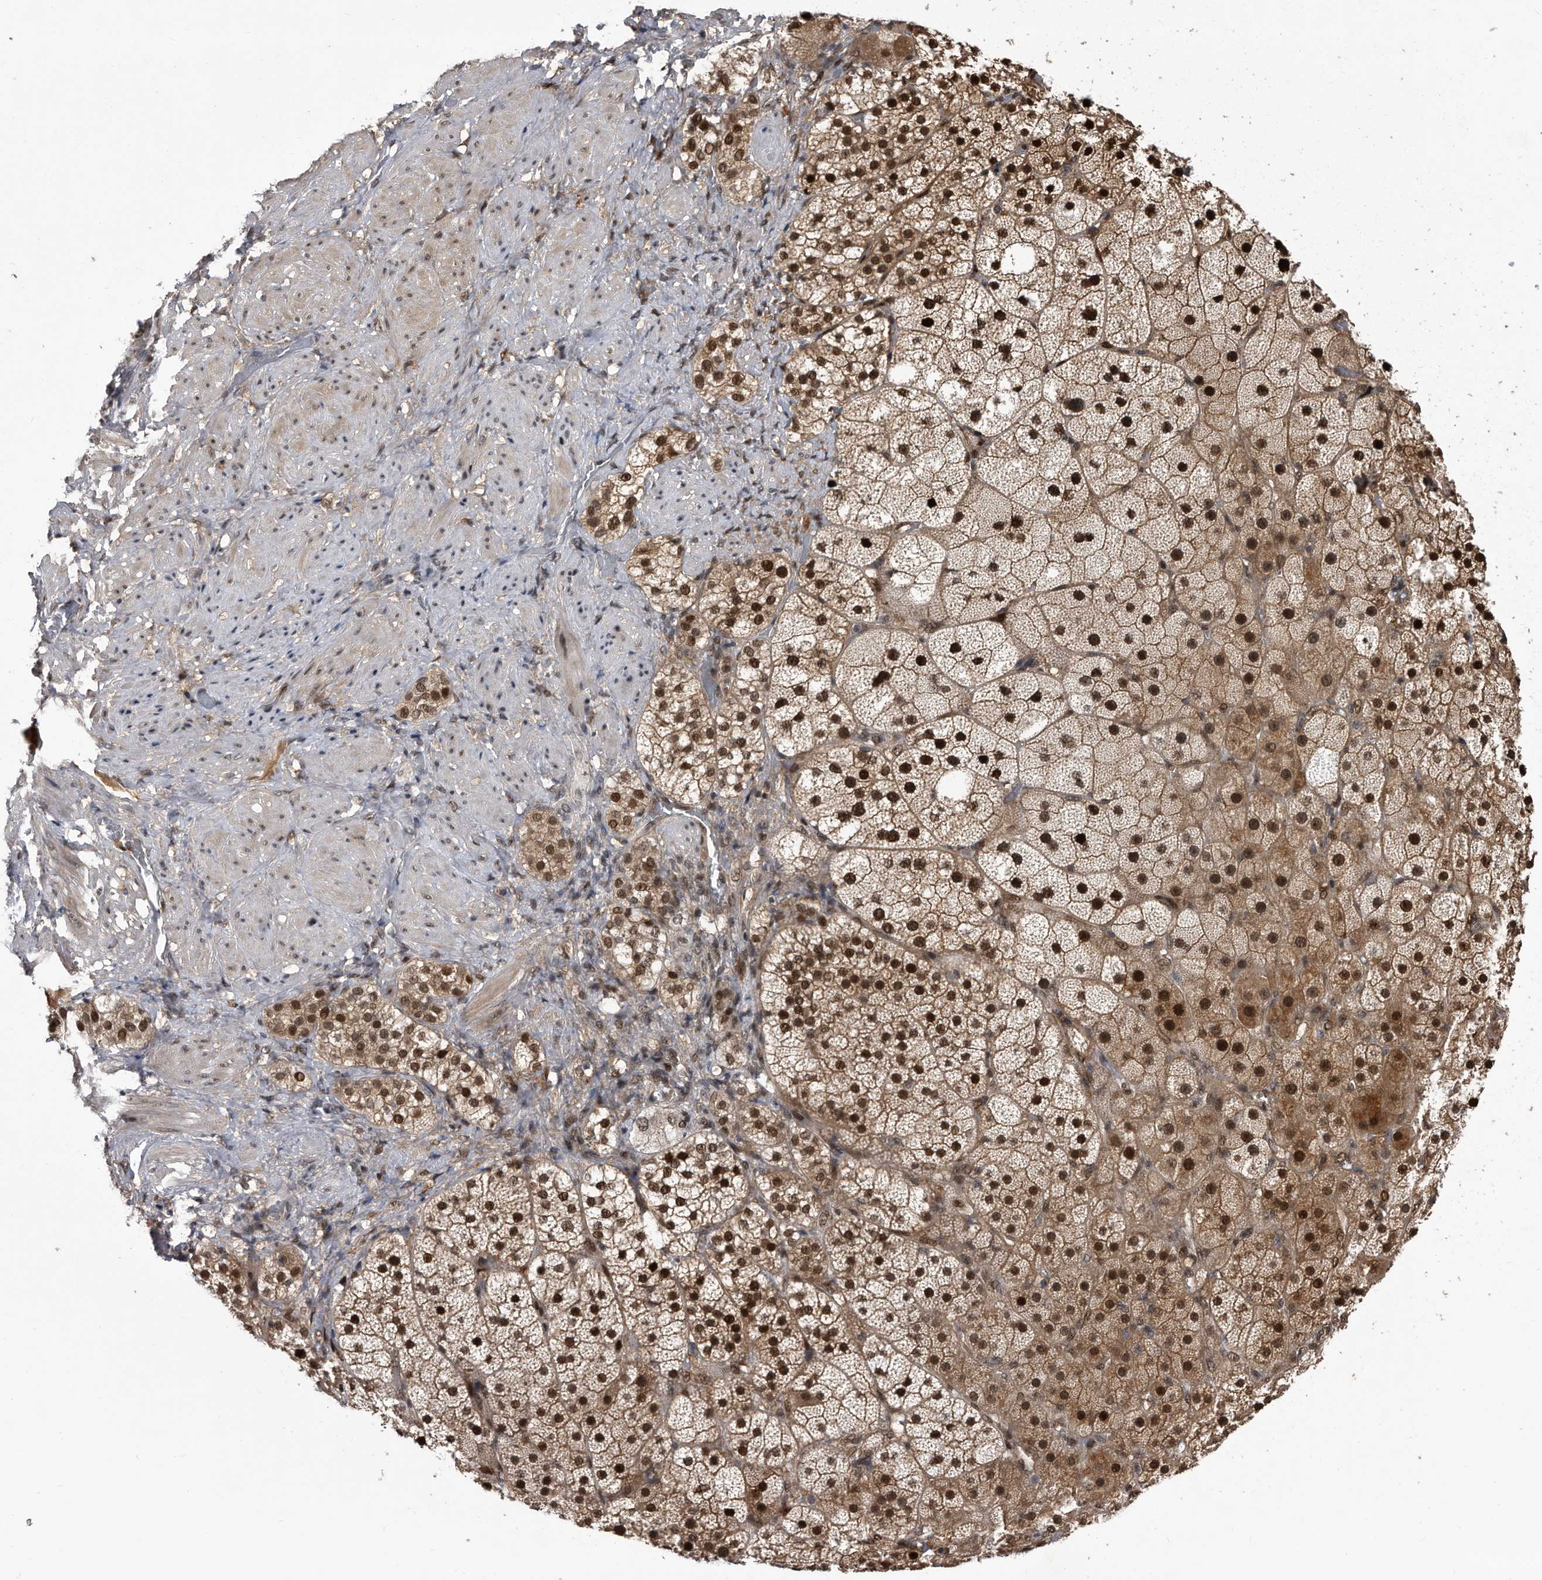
{"staining": {"intensity": "strong", "quantity": ">75%", "location": "cytoplasmic/membranous,nuclear"}, "tissue": "adrenal gland", "cell_type": "Glandular cells", "image_type": "normal", "snomed": [{"axis": "morphology", "description": "Normal tissue, NOS"}, {"axis": "topography", "description": "Adrenal gland"}], "caption": "This is an image of immunohistochemistry staining of benign adrenal gland, which shows strong staining in the cytoplasmic/membranous,nuclear of glandular cells.", "gene": "RAD23B", "patient": {"sex": "male", "age": 57}}